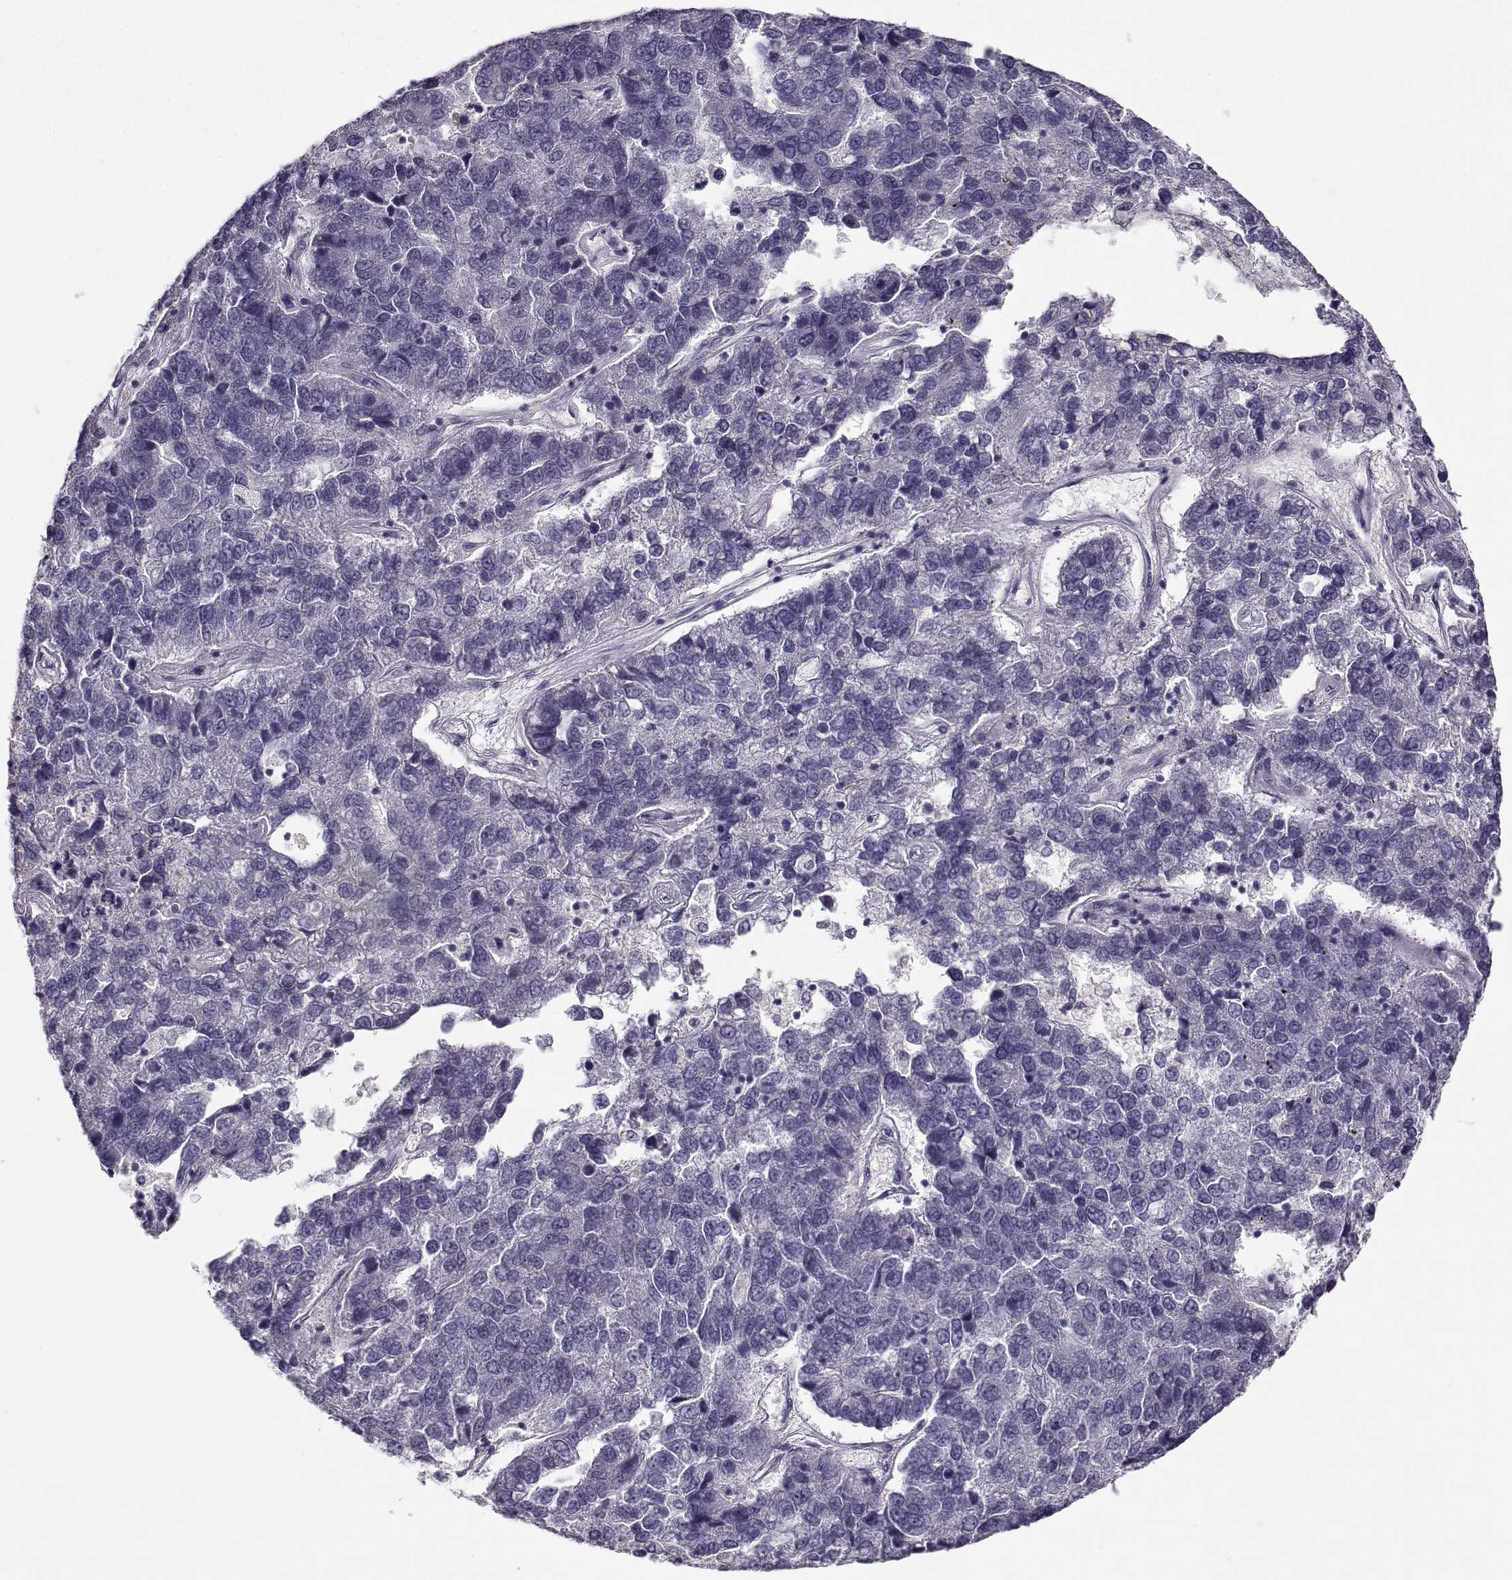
{"staining": {"intensity": "negative", "quantity": "none", "location": "none"}, "tissue": "pancreatic cancer", "cell_type": "Tumor cells", "image_type": "cancer", "snomed": [{"axis": "morphology", "description": "Adenocarcinoma, NOS"}, {"axis": "topography", "description": "Pancreas"}], "caption": "Tumor cells show no significant protein positivity in pancreatic cancer. The staining is performed using DAB brown chromogen with nuclei counter-stained in using hematoxylin.", "gene": "TMEM145", "patient": {"sex": "female", "age": 61}}